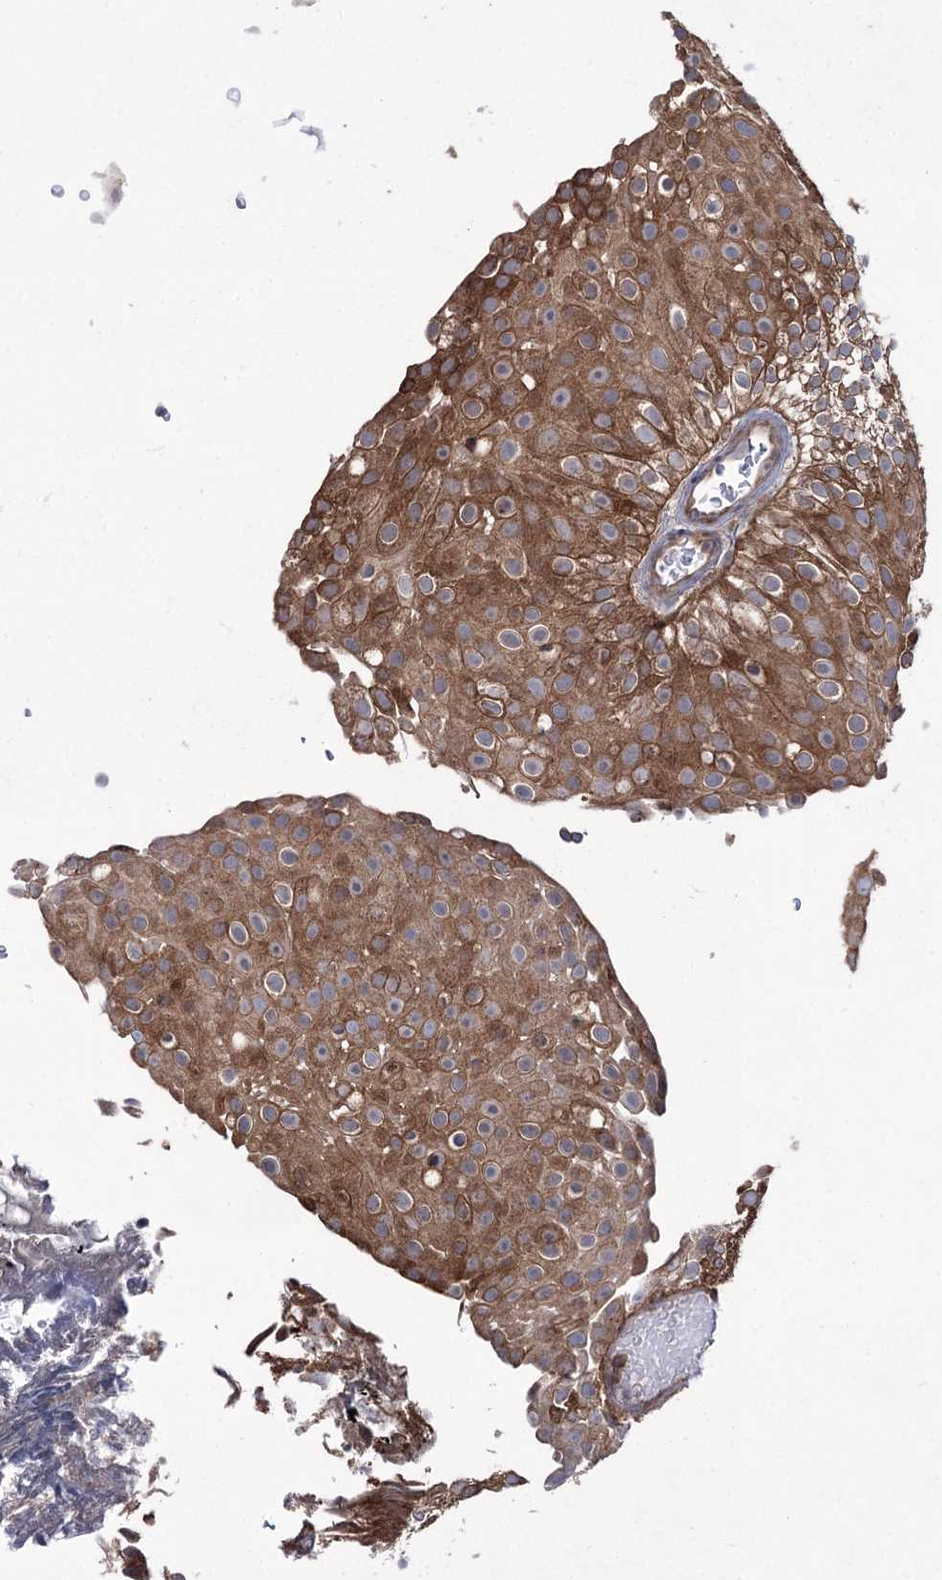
{"staining": {"intensity": "moderate", "quantity": ">75%", "location": "cytoplasmic/membranous"}, "tissue": "urothelial cancer", "cell_type": "Tumor cells", "image_type": "cancer", "snomed": [{"axis": "morphology", "description": "Urothelial carcinoma, Low grade"}, {"axis": "topography", "description": "Urinary bladder"}], "caption": "Tumor cells display medium levels of moderate cytoplasmic/membranous positivity in approximately >75% of cells in urothelial cancer.", "gene": "ZNF622", "patient": {"sex": "male", "age": 78}}